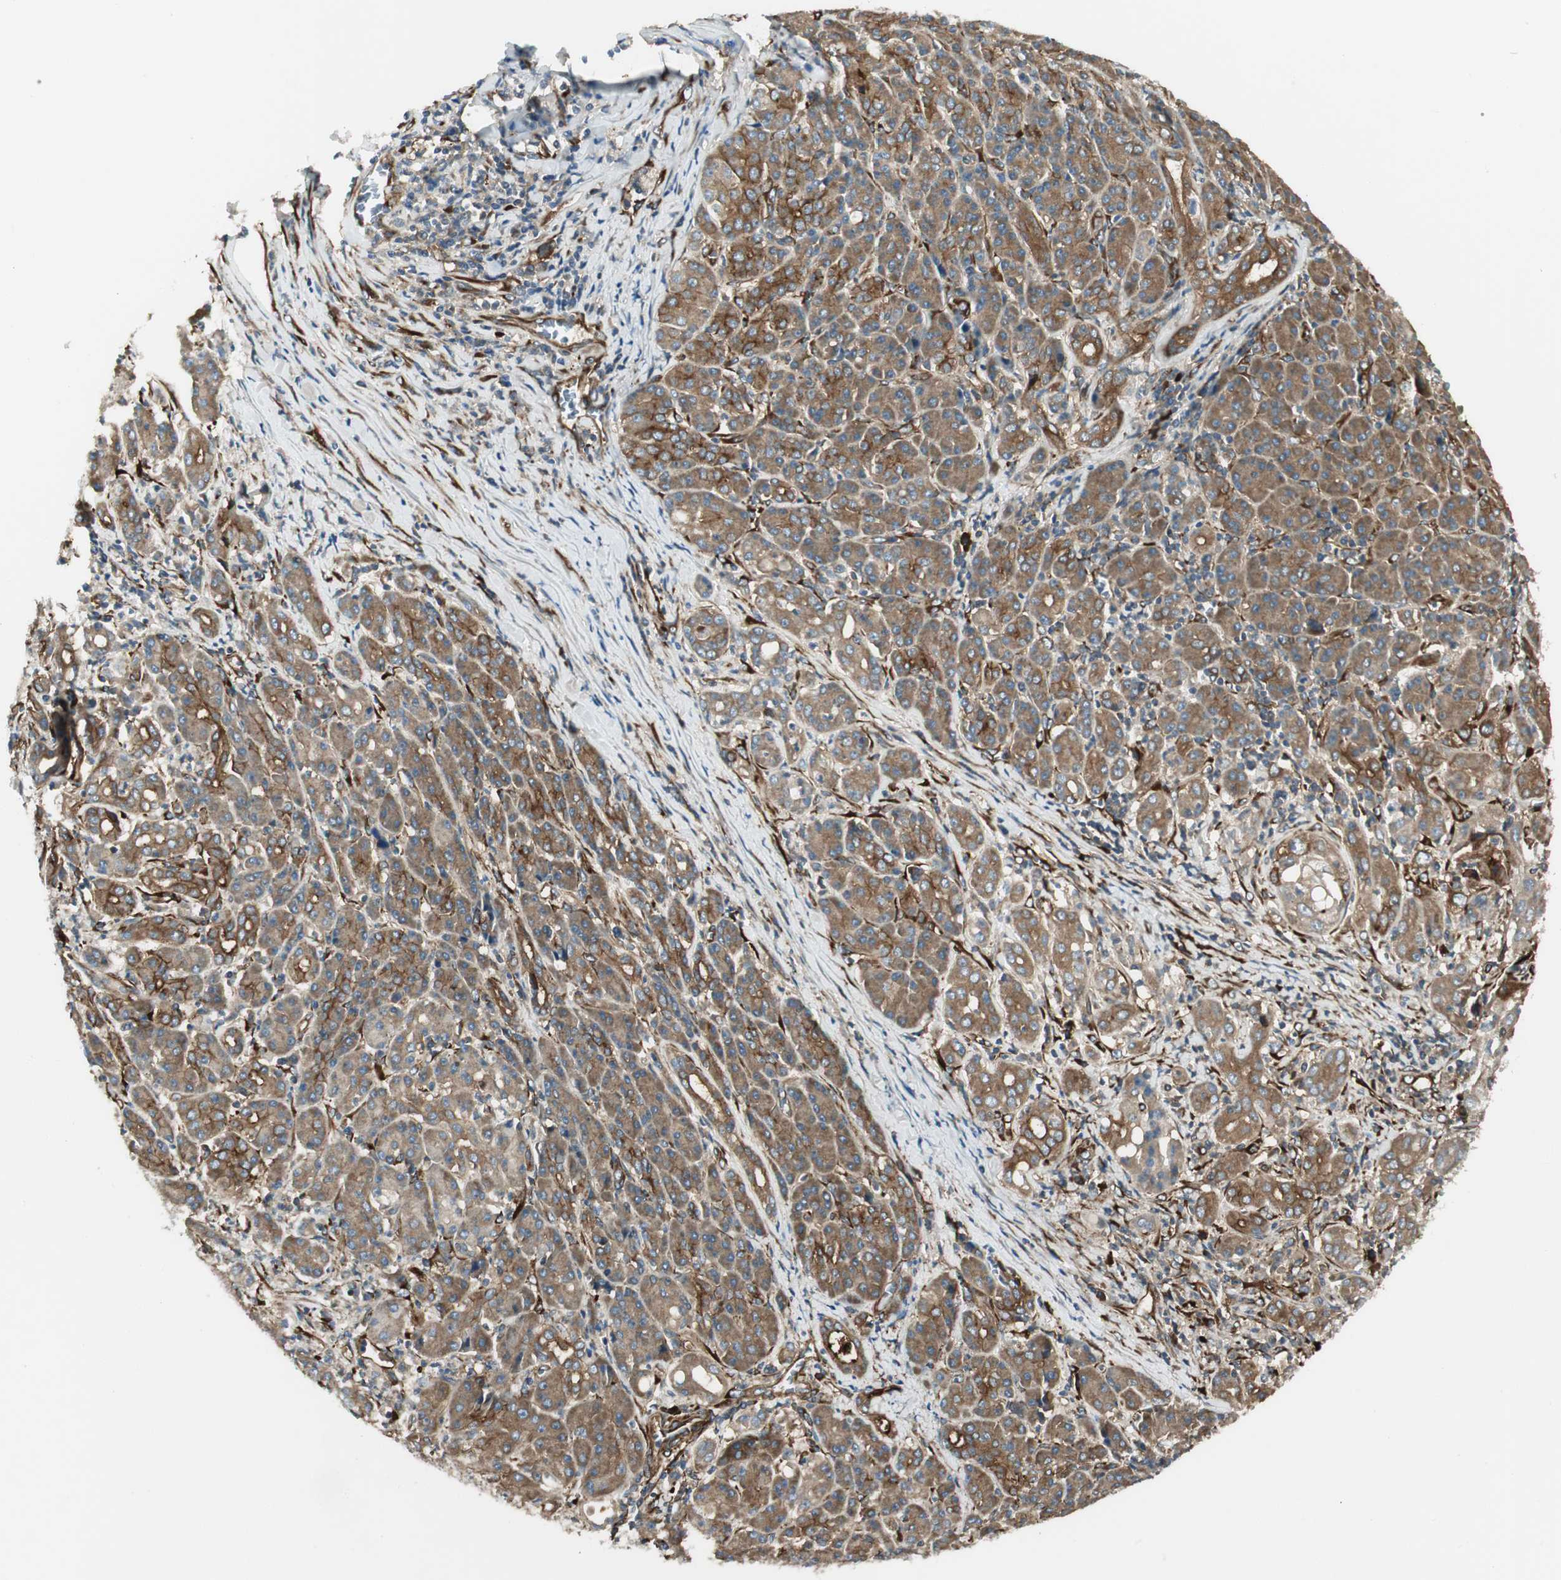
{"staining": {"intensity": "moderate", "quantity": ">75%", "location": "cytoplasmic/membranous"}, "tissue": "pancreatic cancer", "cell_type": "Tumor cells", "image_type": "cancer", "snomed": [{"axis": "morphology", "description": "Adenocarcinoma, NOS"}, {"axis": "topography", "description": "Pancreas"}], "caption": "Pancreatic adenocarcinoma tissue exhibits moderate cytoplasmic/membranous expression in about >75% of tumor cells, visualized by immunohistochemistry.", "gene": "PRKG1", "patient": {"sex": "male", "age": 70}}